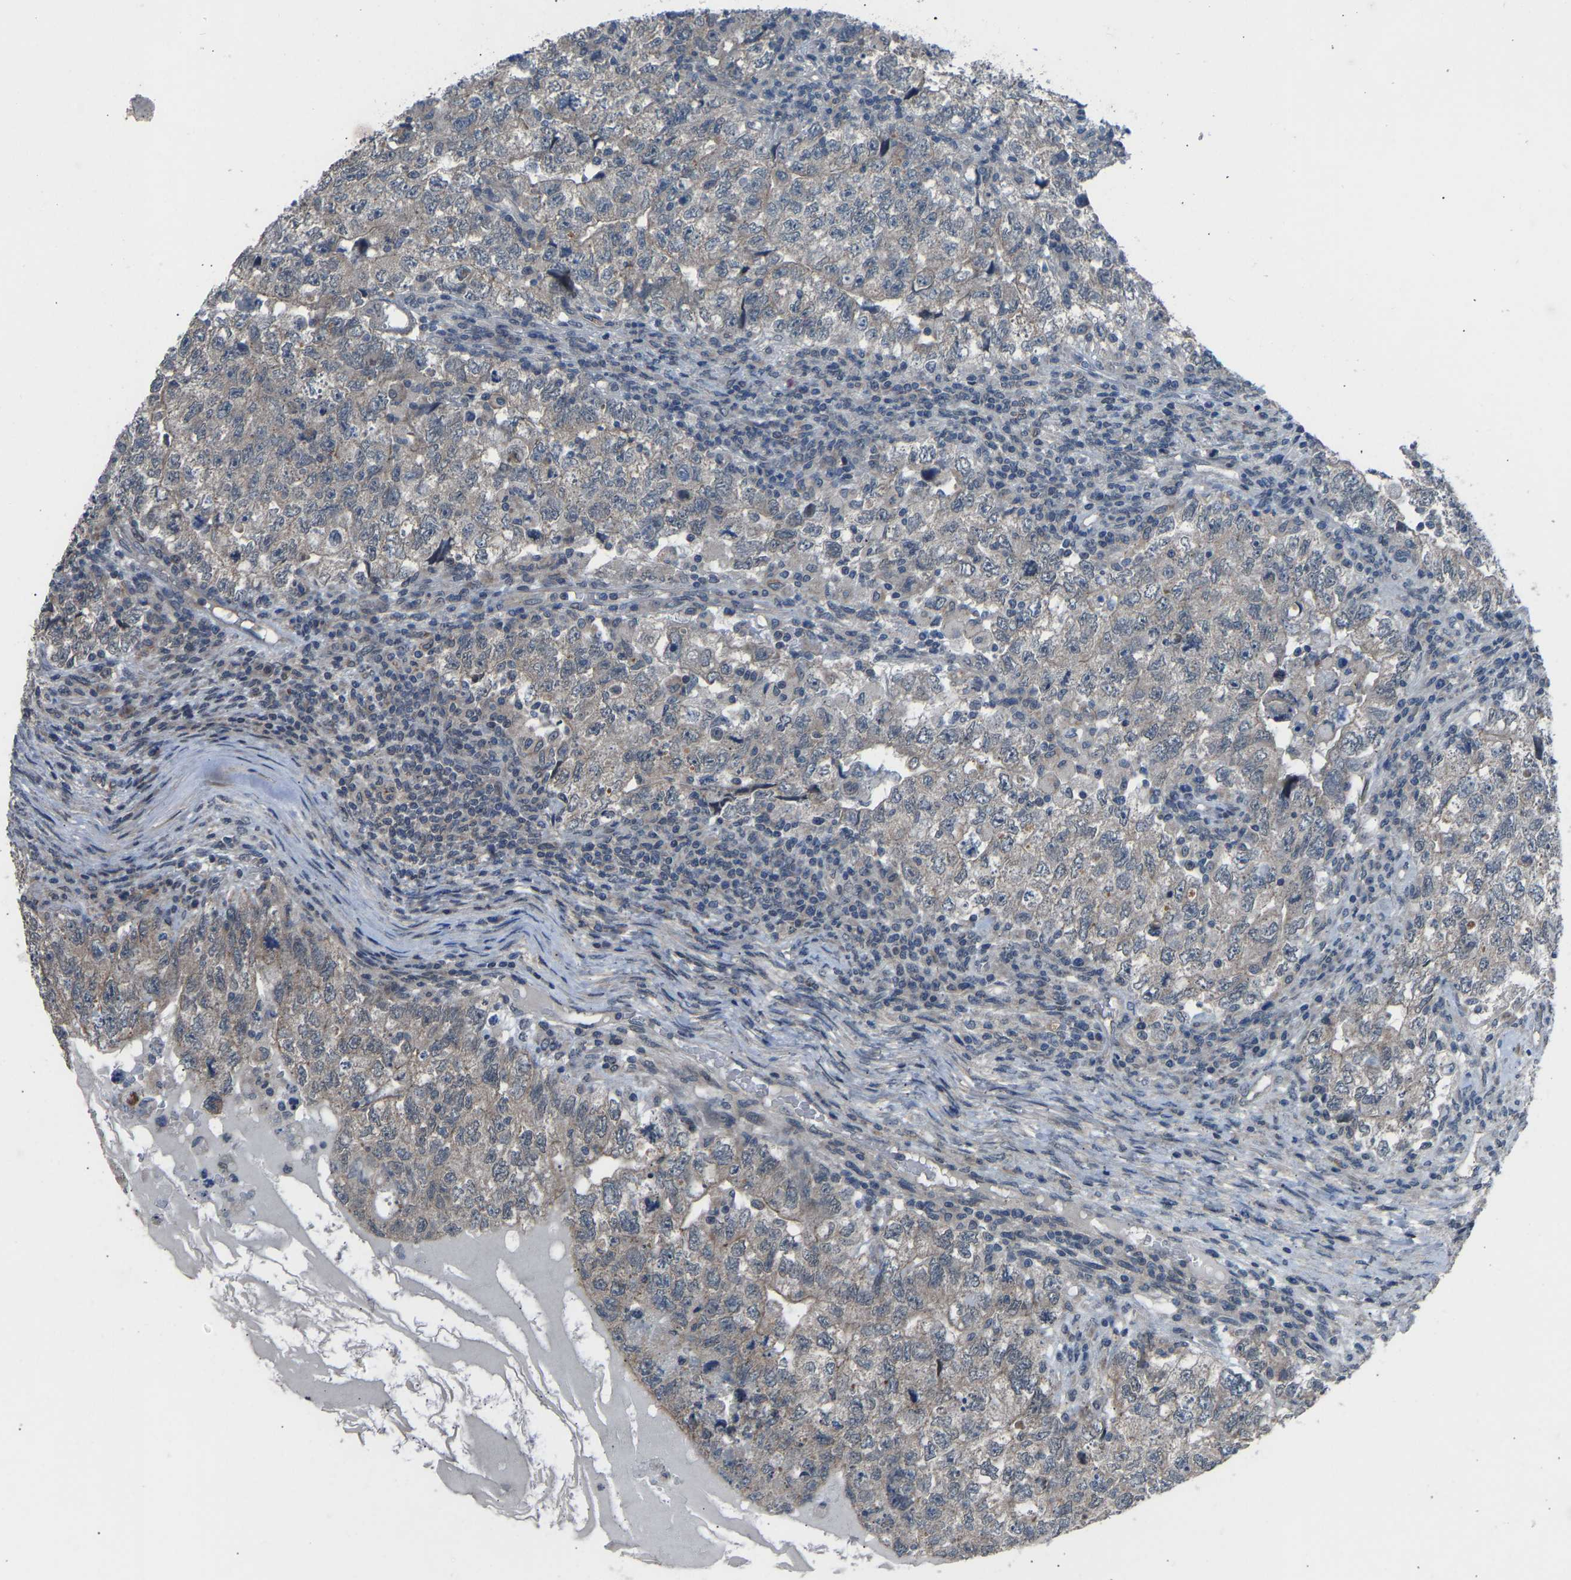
{"staining": {"intensity": "weak", "quantity": "25%-75%", "location": "cytoplasmic/membranous"}, "tissue": "testis cancer", "cell_type": "Tumor cells", "image_type": "cancer", "snomed": [{"axis": "morphology", "description": "Carcinoma, Embryonal, NOS"}, {"axis": "topography", "description": "Testis"}], "caption": "Immunohistochemistry micrograph of neoplastic tissue: testis cancer stained using immunohistochemistry demonstrates low levels of weak protein expression localized specifically in the cytoplasmic/membranous of tumor cells, appearing as a cytoplasmic/membranous brown color.", "gene": "CDK2AP1", "patient": {"sex": "male", "age": 36}}